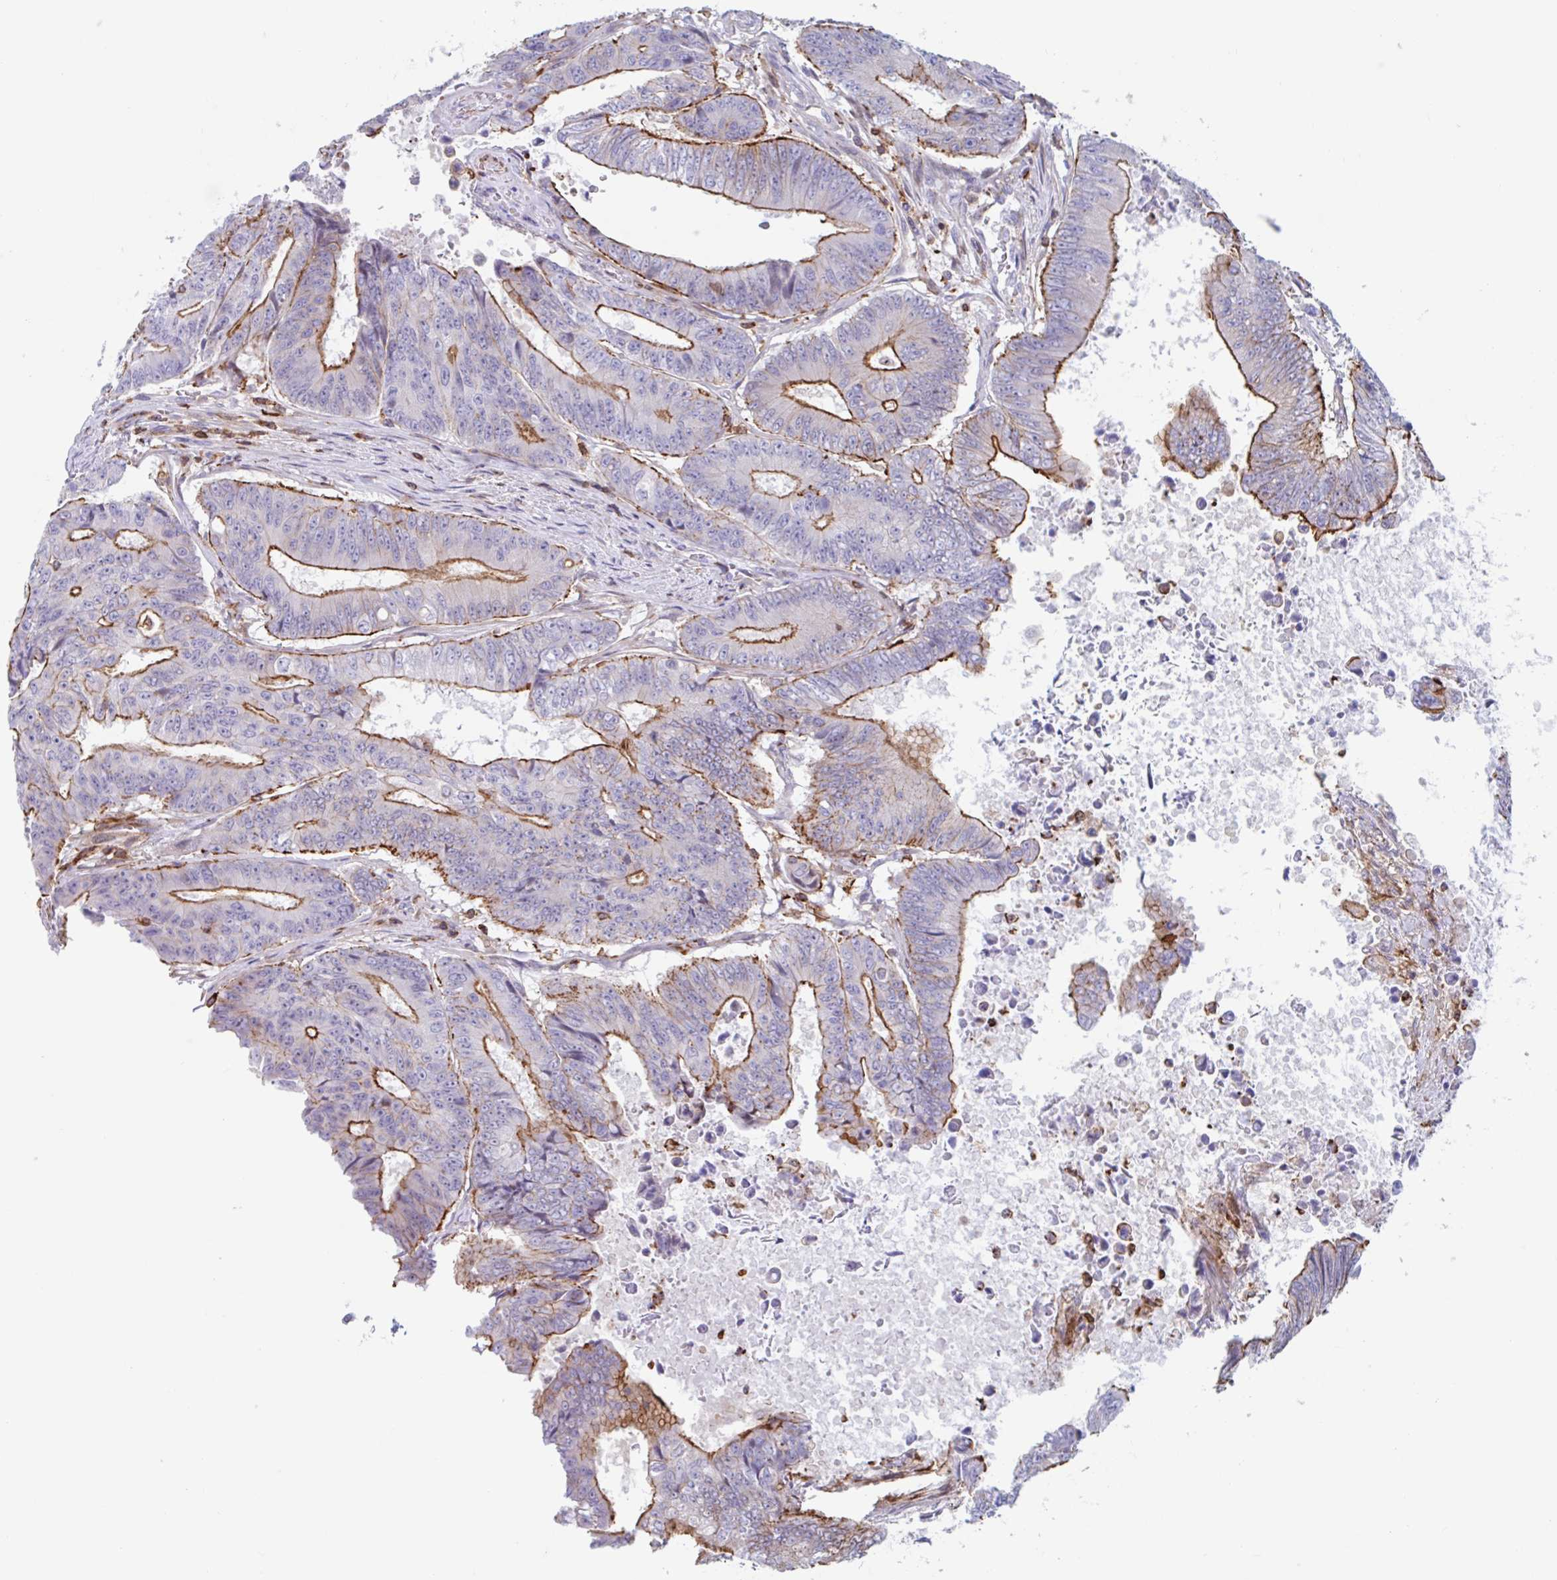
{"staining": {"intensity": "moderate", "quantity": "25%-75%", "location": "cytoplasmic/membranous"}, "tissue": "colorectal cancer", "cell_type": "Tumor cells", "image_type": "cancer", "snomed": [{"axis": "morphology", "description": "Adenocarcinoma, NOS"}, {"axis": "topography", "description": "Colon"}], "caption": "A high-resolution photomicrograph shows immunohistochemistry staining of colorectal cancer (adenocarcinoma), which shows moderate cytoplasmic/membranous staining in about 25%-75% of tumor cells. (brown staining indicates protein expression, while blue staining denotes nuclei).", "gene": "EFHD1", "patient": {"sex": "female", "age": 48}}